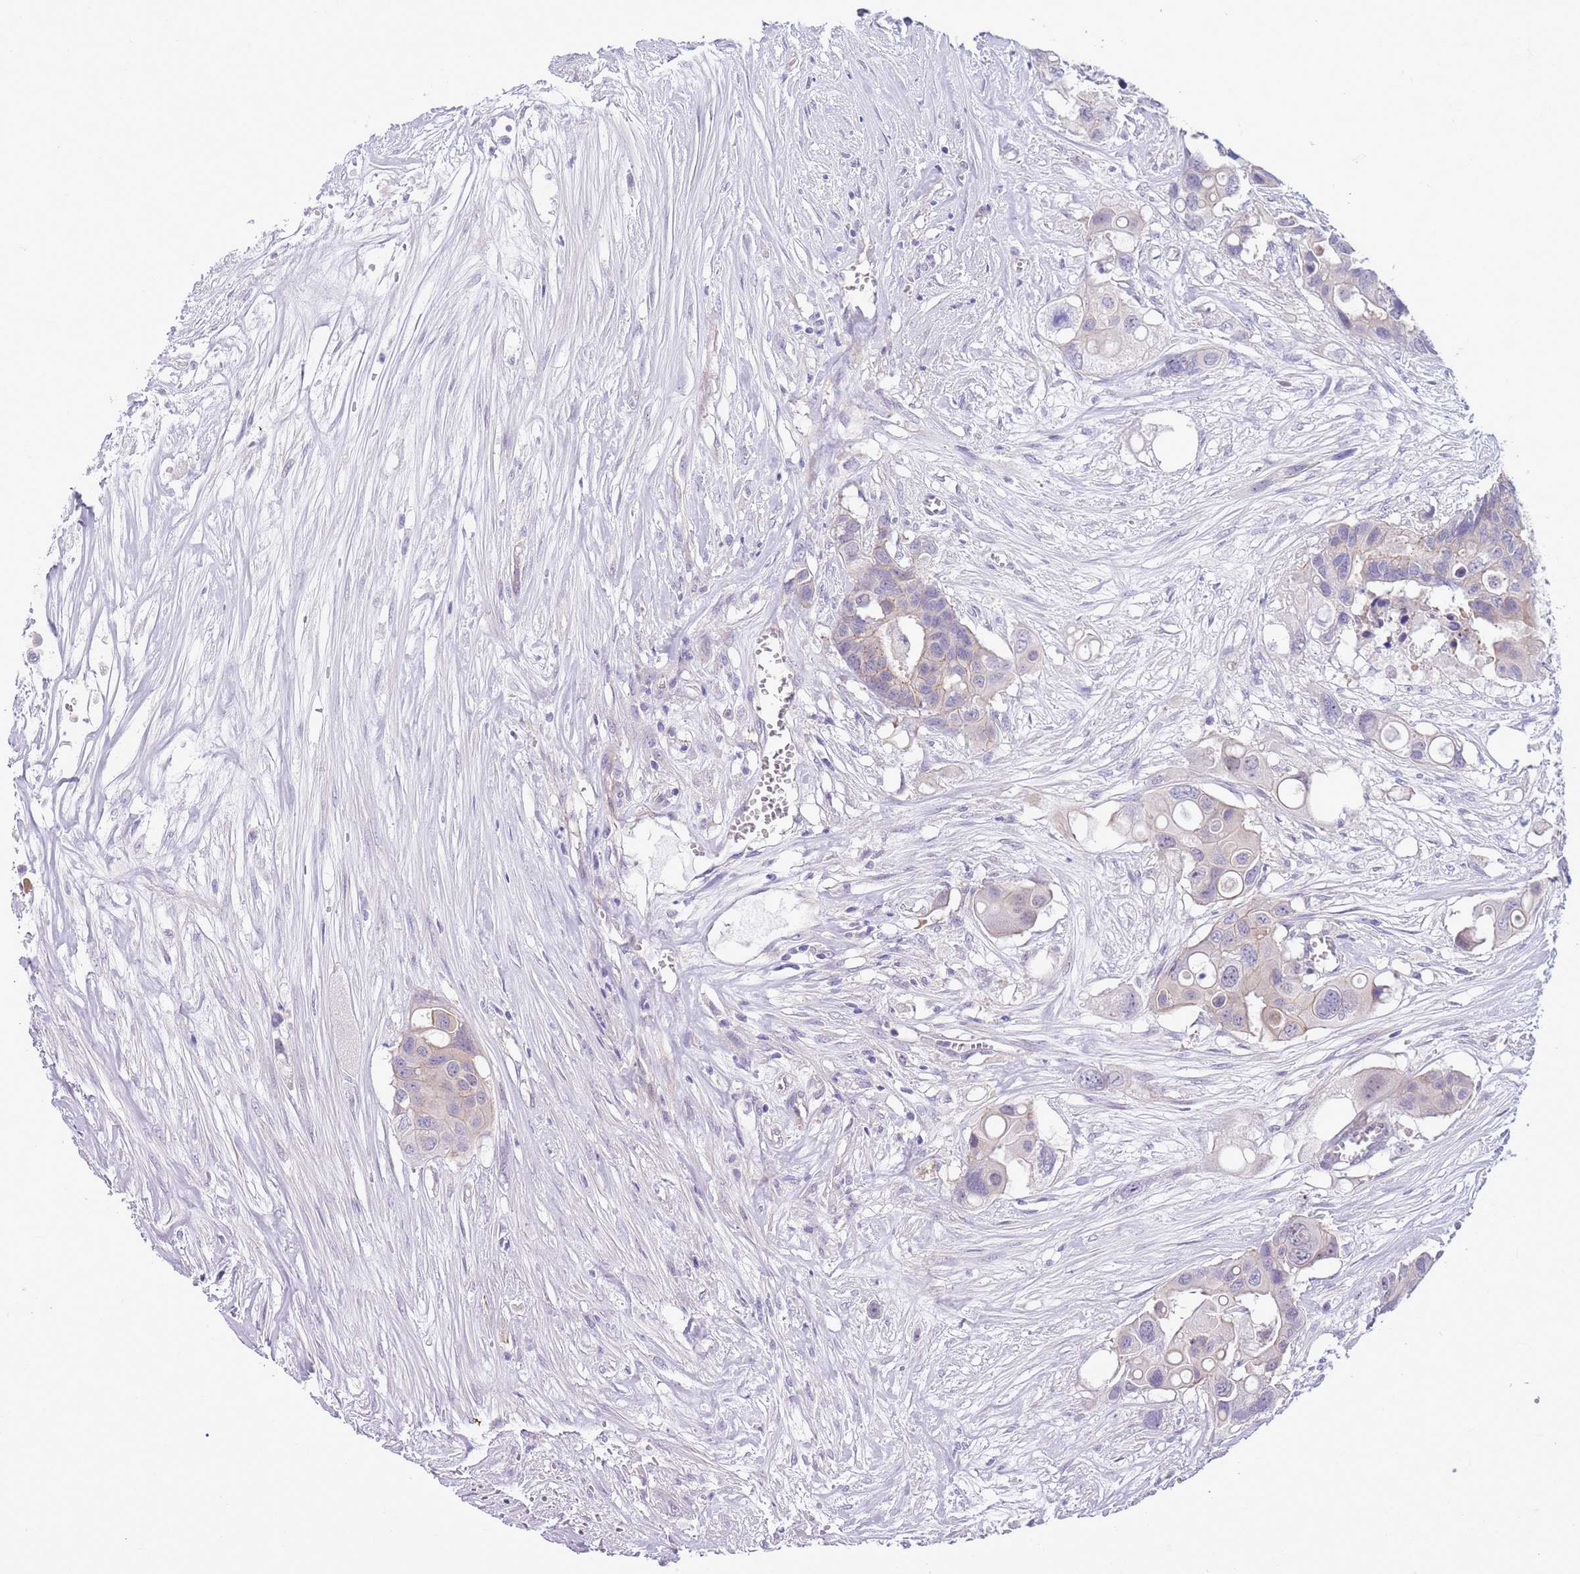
{"staining": {"intensity": "negative", "quantity": "none", "location": "none"}, "tissue": "colorectal cancer", "cell_type": "Tumor cells", "image_type": "cancer", "snomed": [{"axis": "morphology", "description": "Adenocarcinoma, NOS"}, {"axis": "topography", "description": "Colon"}], "caption": "Immunohistochemistry (IHC) image of neoplastic tissue: colorectal cancer (adenocarcinoma) stained with DAB (3,3'-diaminobenzidine) reveals no significant protein staining in tumor cells.", "gene": "PARP8", "patient": {"sex": "male", "age": 77}}